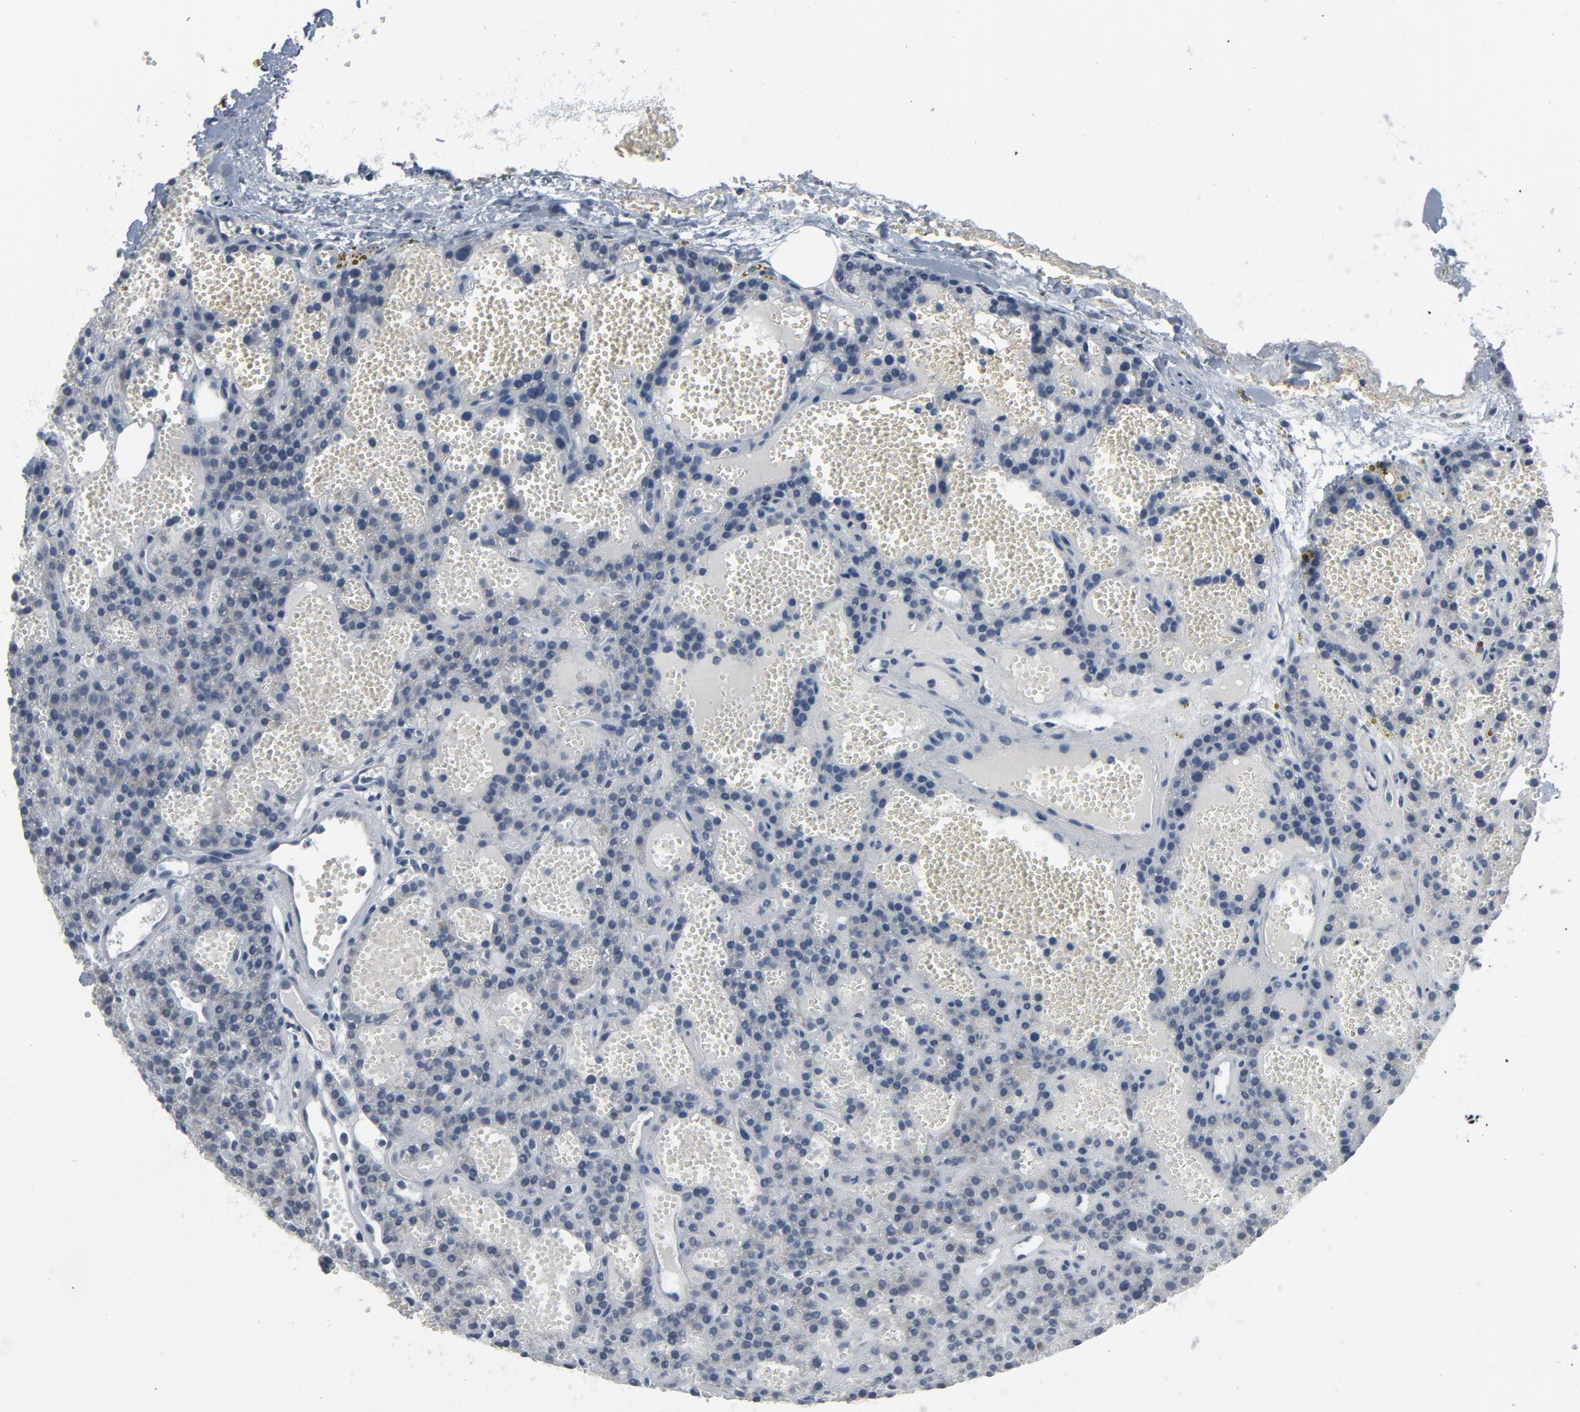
{"staining": {"intensity": "moderate", "quantity": "<25%", "location": "cytoplasmic/membranous"}, "tissue": "parathyroid gland", "cell_type": "Glandular cells", "image_type": "normal", "snomed": [{"axis": "morphology", "description": "Normal tissue, NOS"}, {"axis": "topography", "description": "Parathyroid gland"}], "caption": "Protein staining of benign parathyroid gland shows moderate cytoplasmic/membranous staining in about <25% of glandular cells.", "gene": "GPX2", "patient": {"sex": "male", "age": 25}}